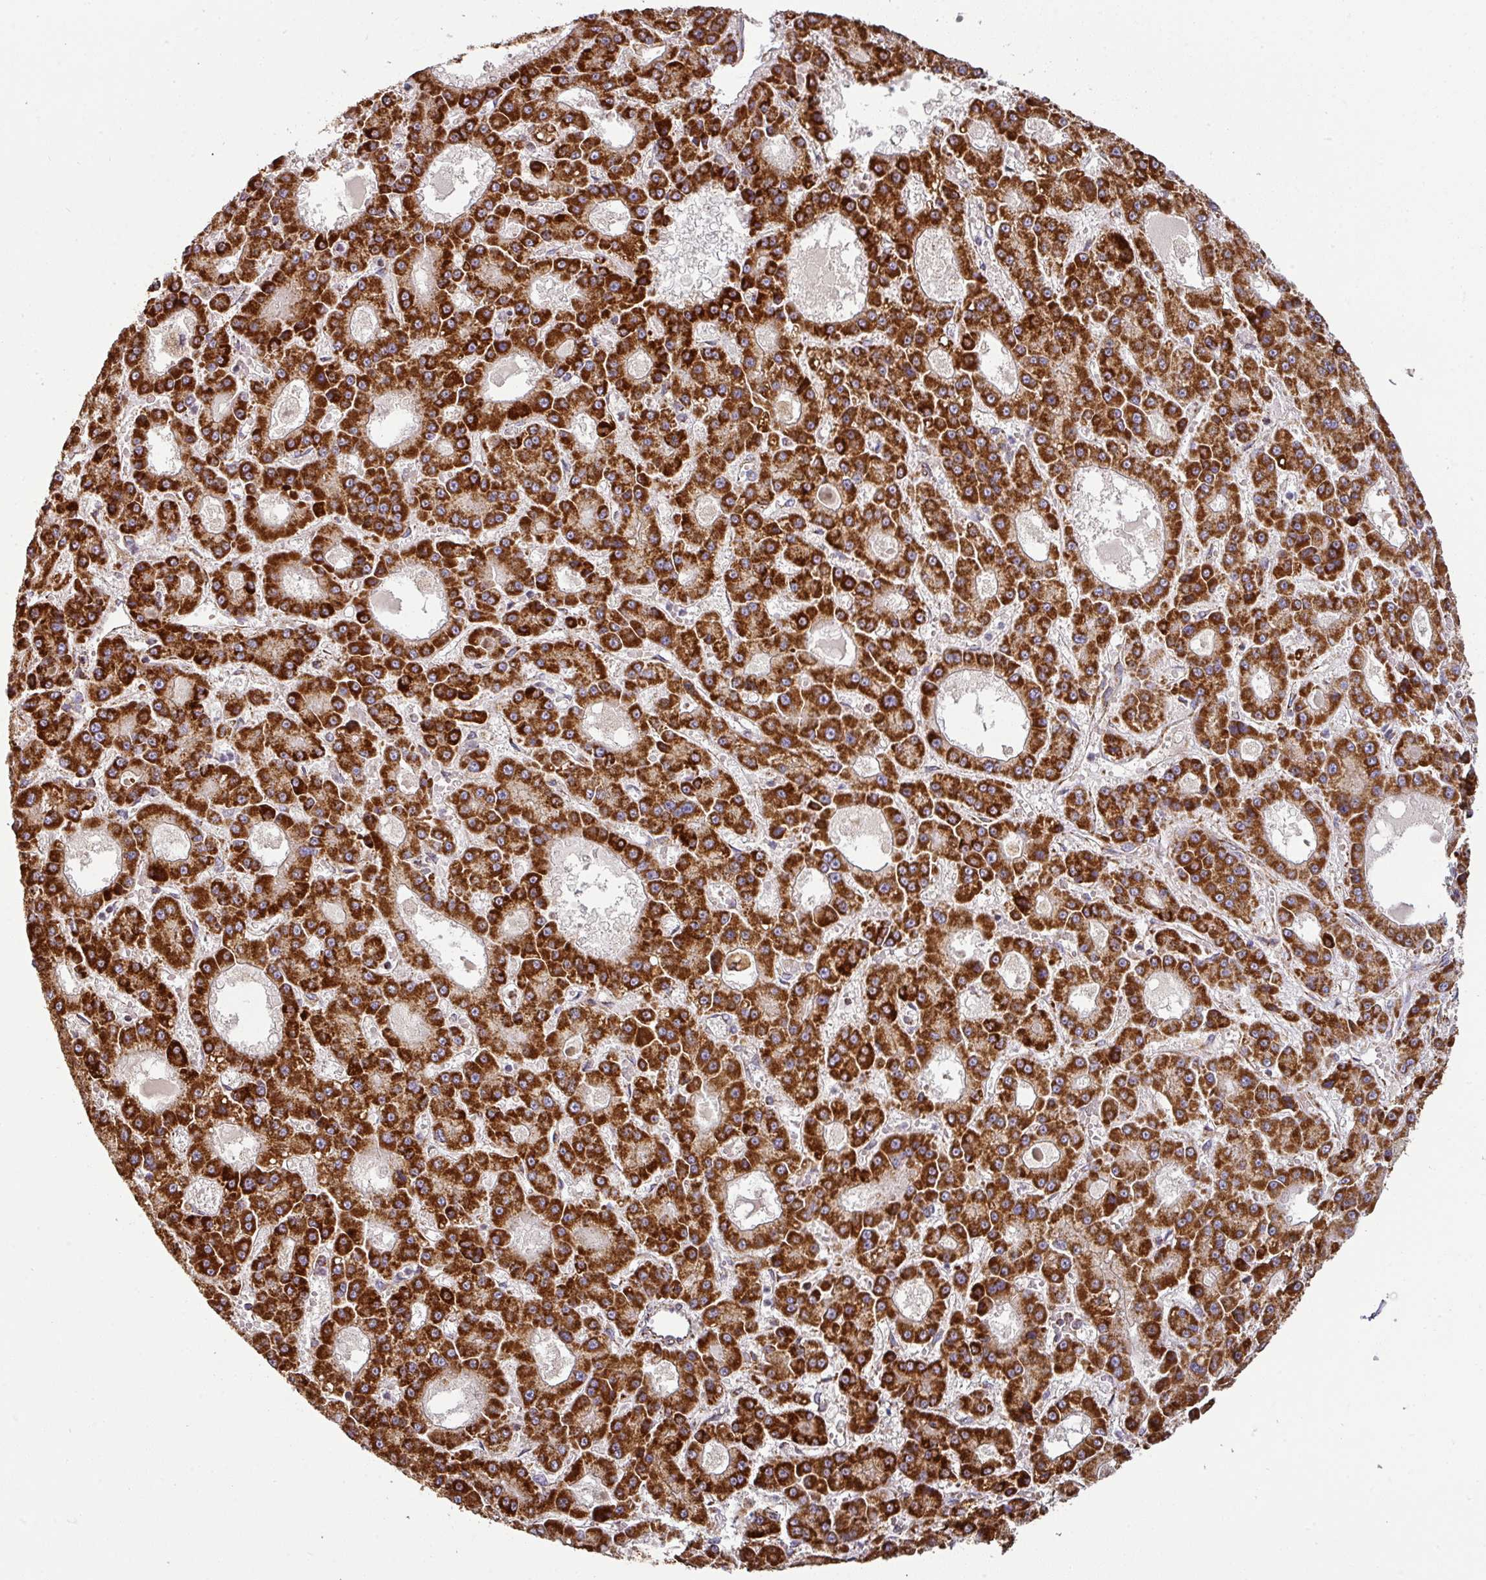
{"staining": {"intensity": "strong", "quantity": ">75%", "location": "cytoplasmic/membranous"}, "tissue": "liver cancer", "cell_type": "Tumor cells", "image_type": "cancer", "snomed": [{"axis": "morphology", "description": "Carcinoma, Hepatocellular, NOS"}, {"axis": "topography", "description": "Liver"}], "caption": "Protein expression analysis of human liver cancer reveals strong cytoplasmic/membranous staining in about >75% of tumor cells. Immunohistochemistry stains the protein of interest in brown and the nuclei are stained blue.", "gene": "TRAP1", "patient": {"sex": "male", "age": 70}}